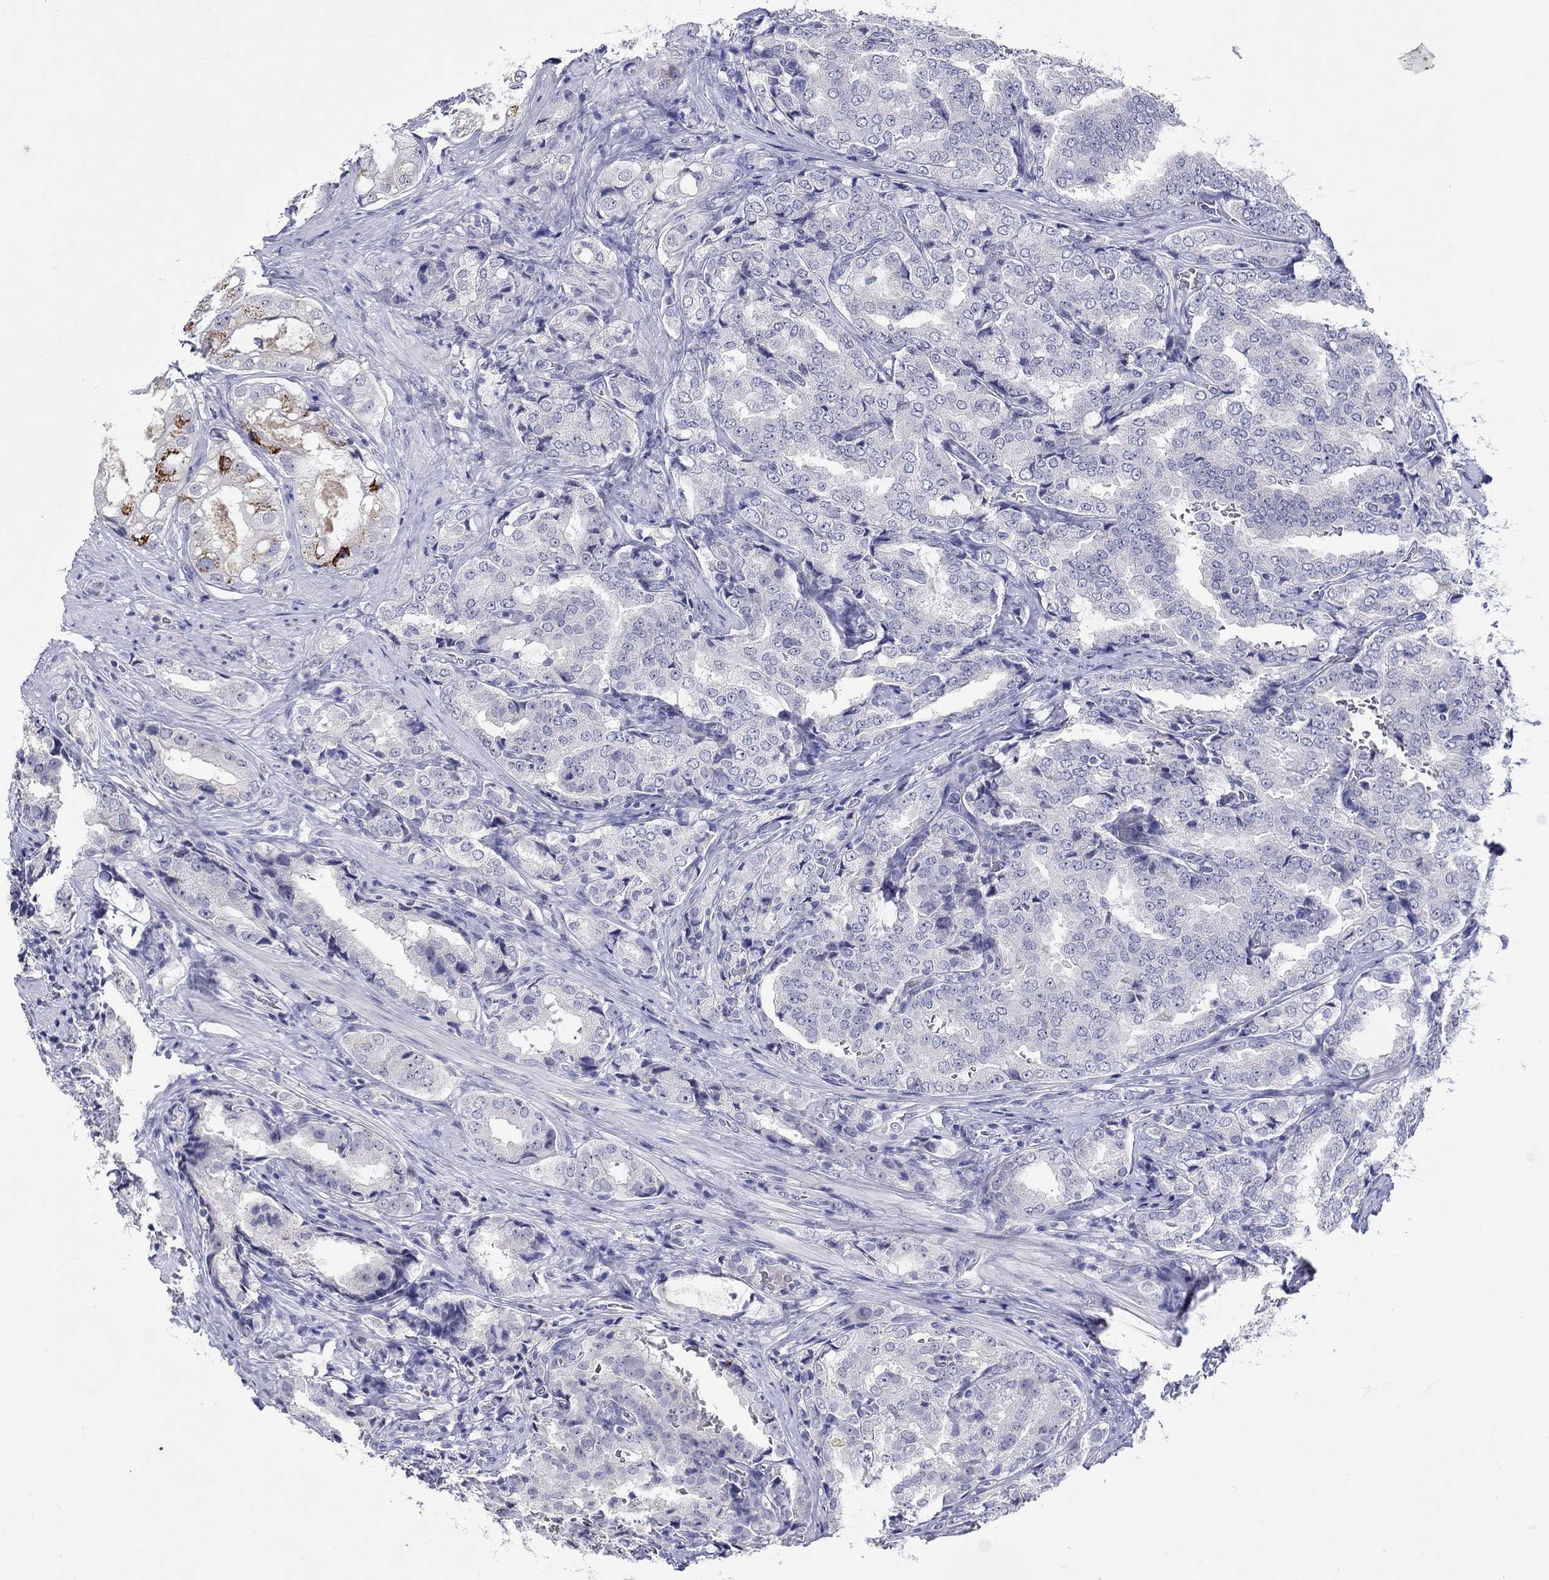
{"staining": {"intensity": "negative", "quantity": "none", "location": "none"}, "tissue": "prostate cancer", "cell_type": "Tumor cells", "image_type": "cancer", "snomed": [{"axis": "morphology", "description": "Adenocarcinoma, NOS"}, {"axis": "topography", "description": "Prostate"}], "caption": "Immunohistochemistry (IHC) histopathology image of neoplastic tissue: prostate adenocarcinoma stained with DAB (3,3'-diaminobenzidine) displays no significant protein staining in tumor cells. (Brightfield microscopy of DAB immunohistochemistry (IHC) at high magnification).", "gene": "SLC30A3", "patient": {"sex": "male", "age": 65}}